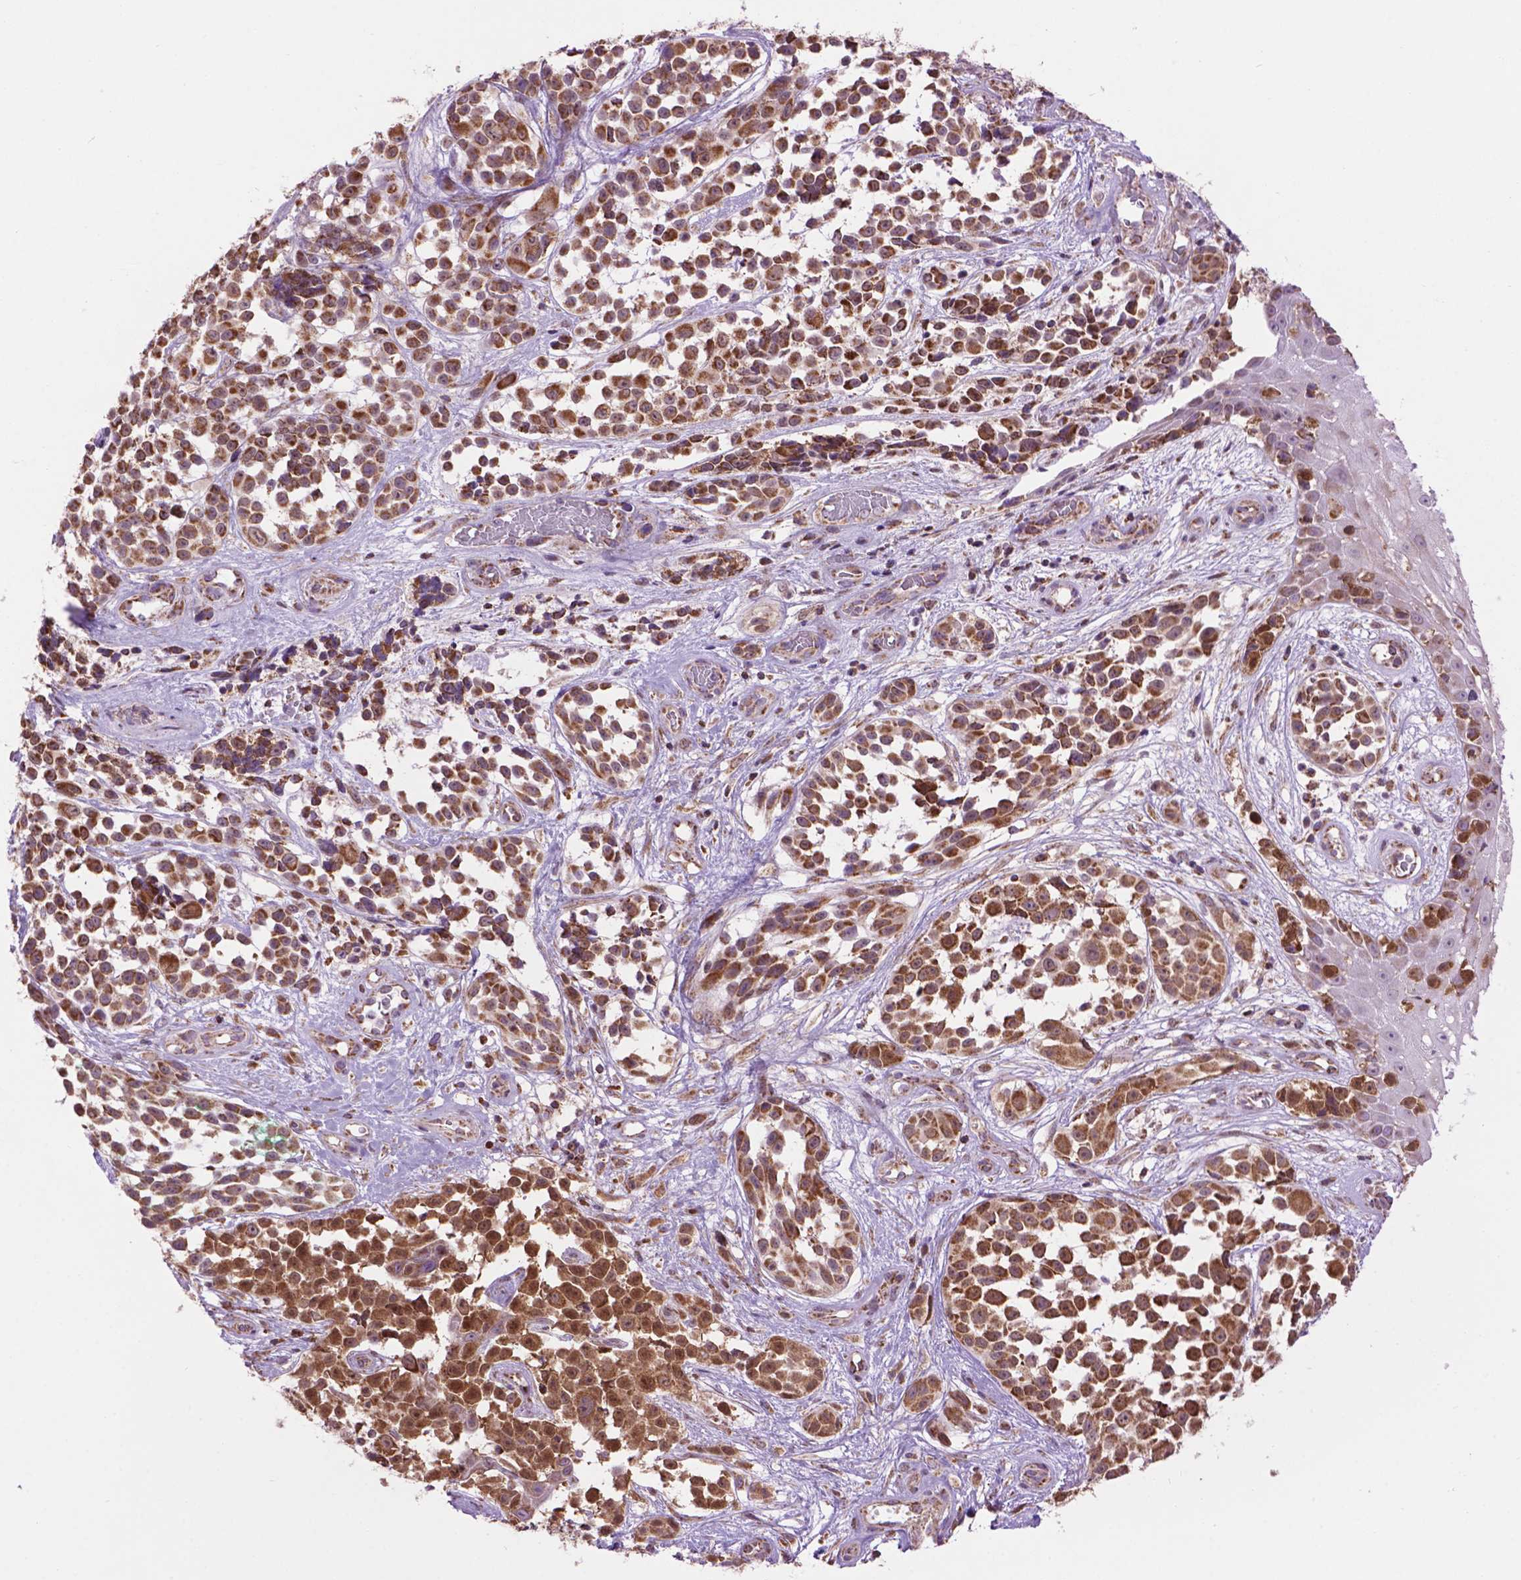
{"staining": {"intensity": "strong", "quantity": ">75%", "location": "cytoplasmic/membranous"}, "tissue": "melanoma", "cell_type": "Tumor cells", "image_type": "cancer", "snomed": [{"axis": "morphology", "description": "Malignant melanoma, NOS"}, {"axis": "topography", "description": "Skin"}], "caption": "This histopathology image reveals immunohistochemistry staining of melanoma, with high strong cytoplasmic/membranous staining in about >75% of tumor cells.", "gene": "PYCR3", "patient": {"sex": "female", "age": 88}}